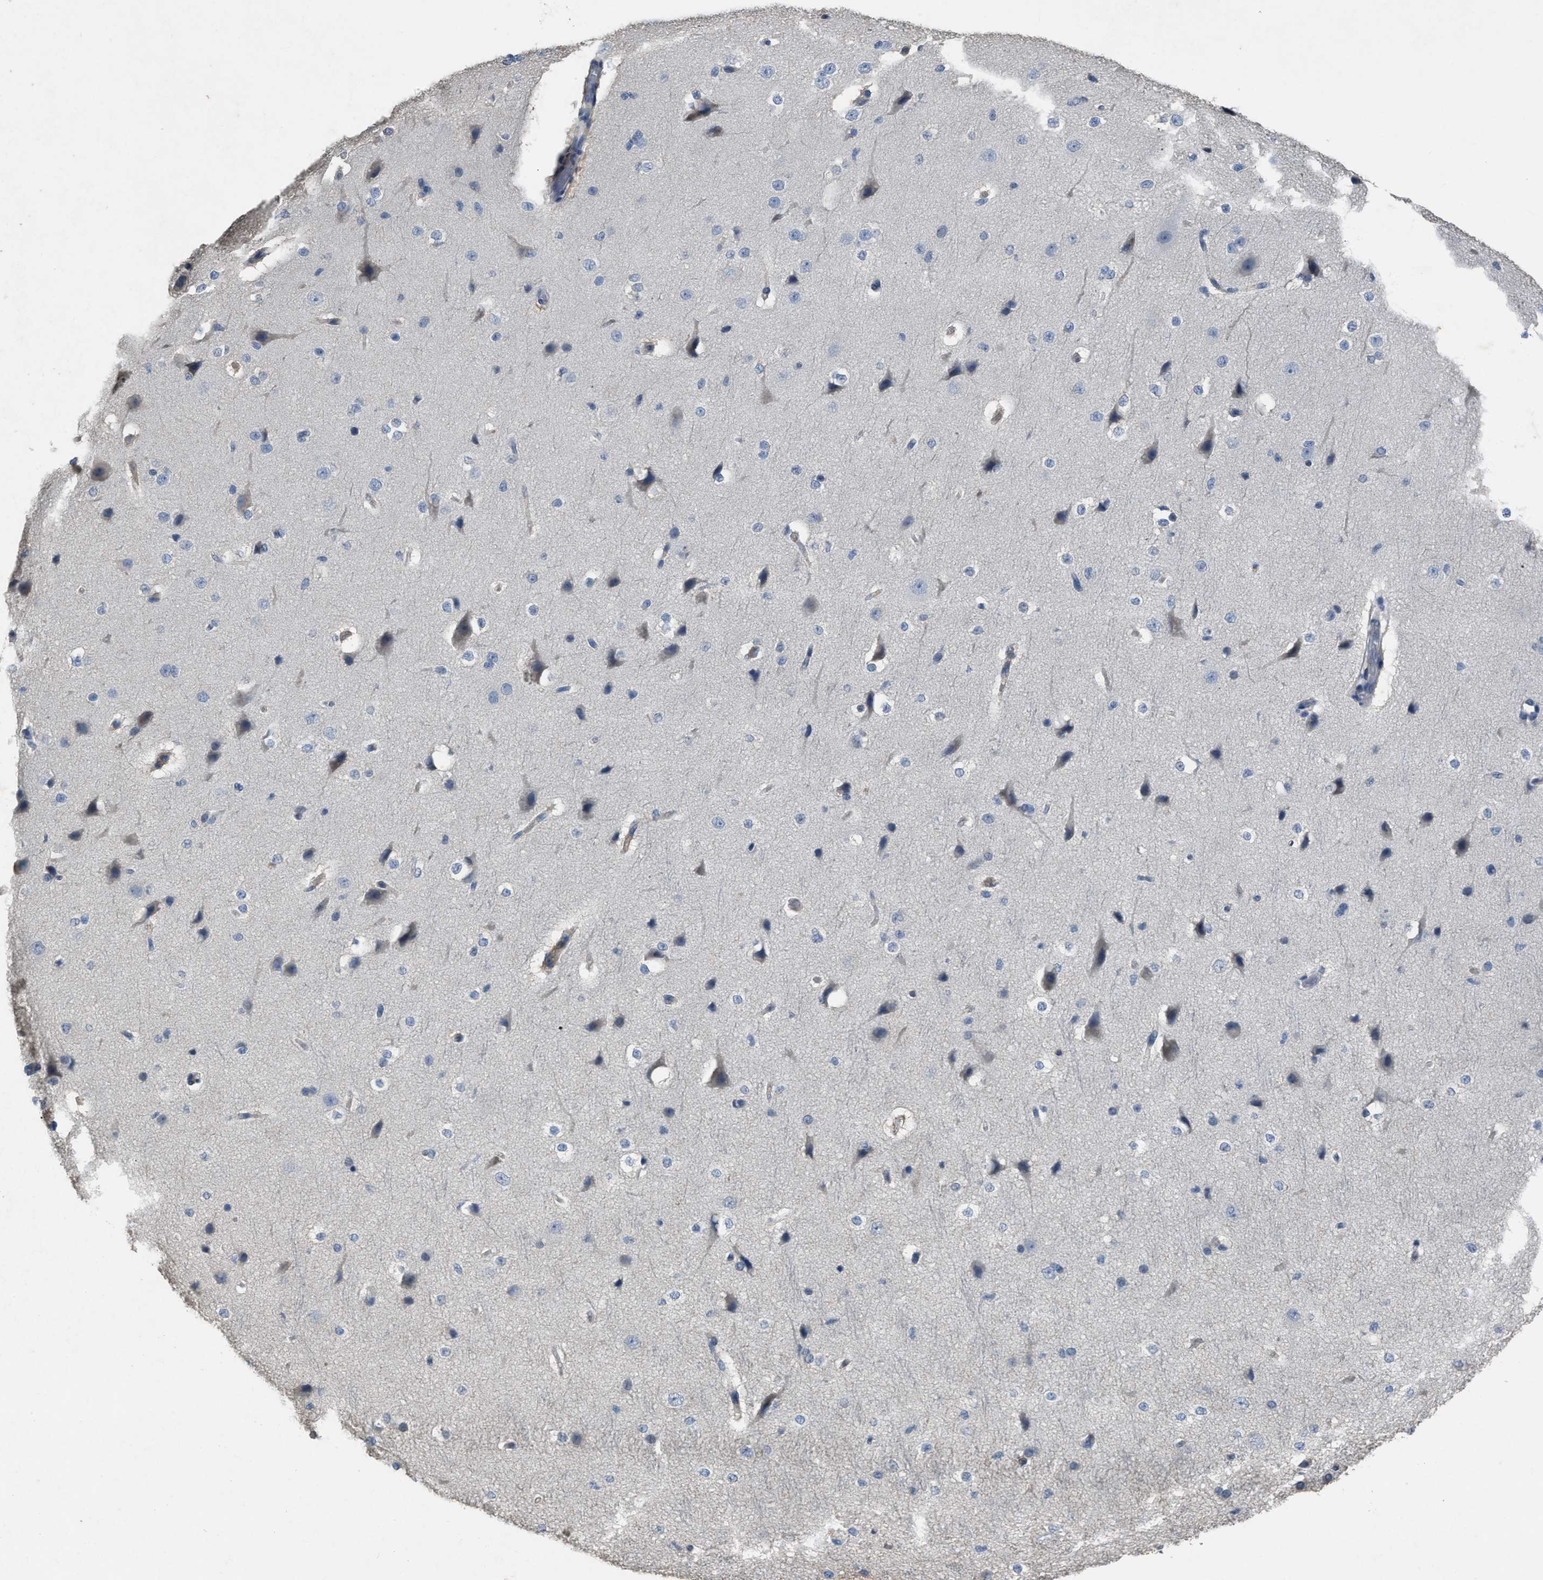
{"staining": {"intensity": "negative", "quantity": "none", "location": "none"}, "tissue": "cerebral cortex", "cell_type": "Endothelial cells", "image_type": "normal", "snomed": [{"axis": "morphology", "description": "Normal tissue, NOS"}, {"axis": "morphology", "description": "Developmental malformation"}, {"axis": "topography", "description": "Cerebral cortex"}], "caption": "This is an immunohistochemistry image of unremarkable cerebral cortex. There is no expression in endothelial cells.", "gene": "OR51E1", "patient": {"sex": "female", "age": 30}}